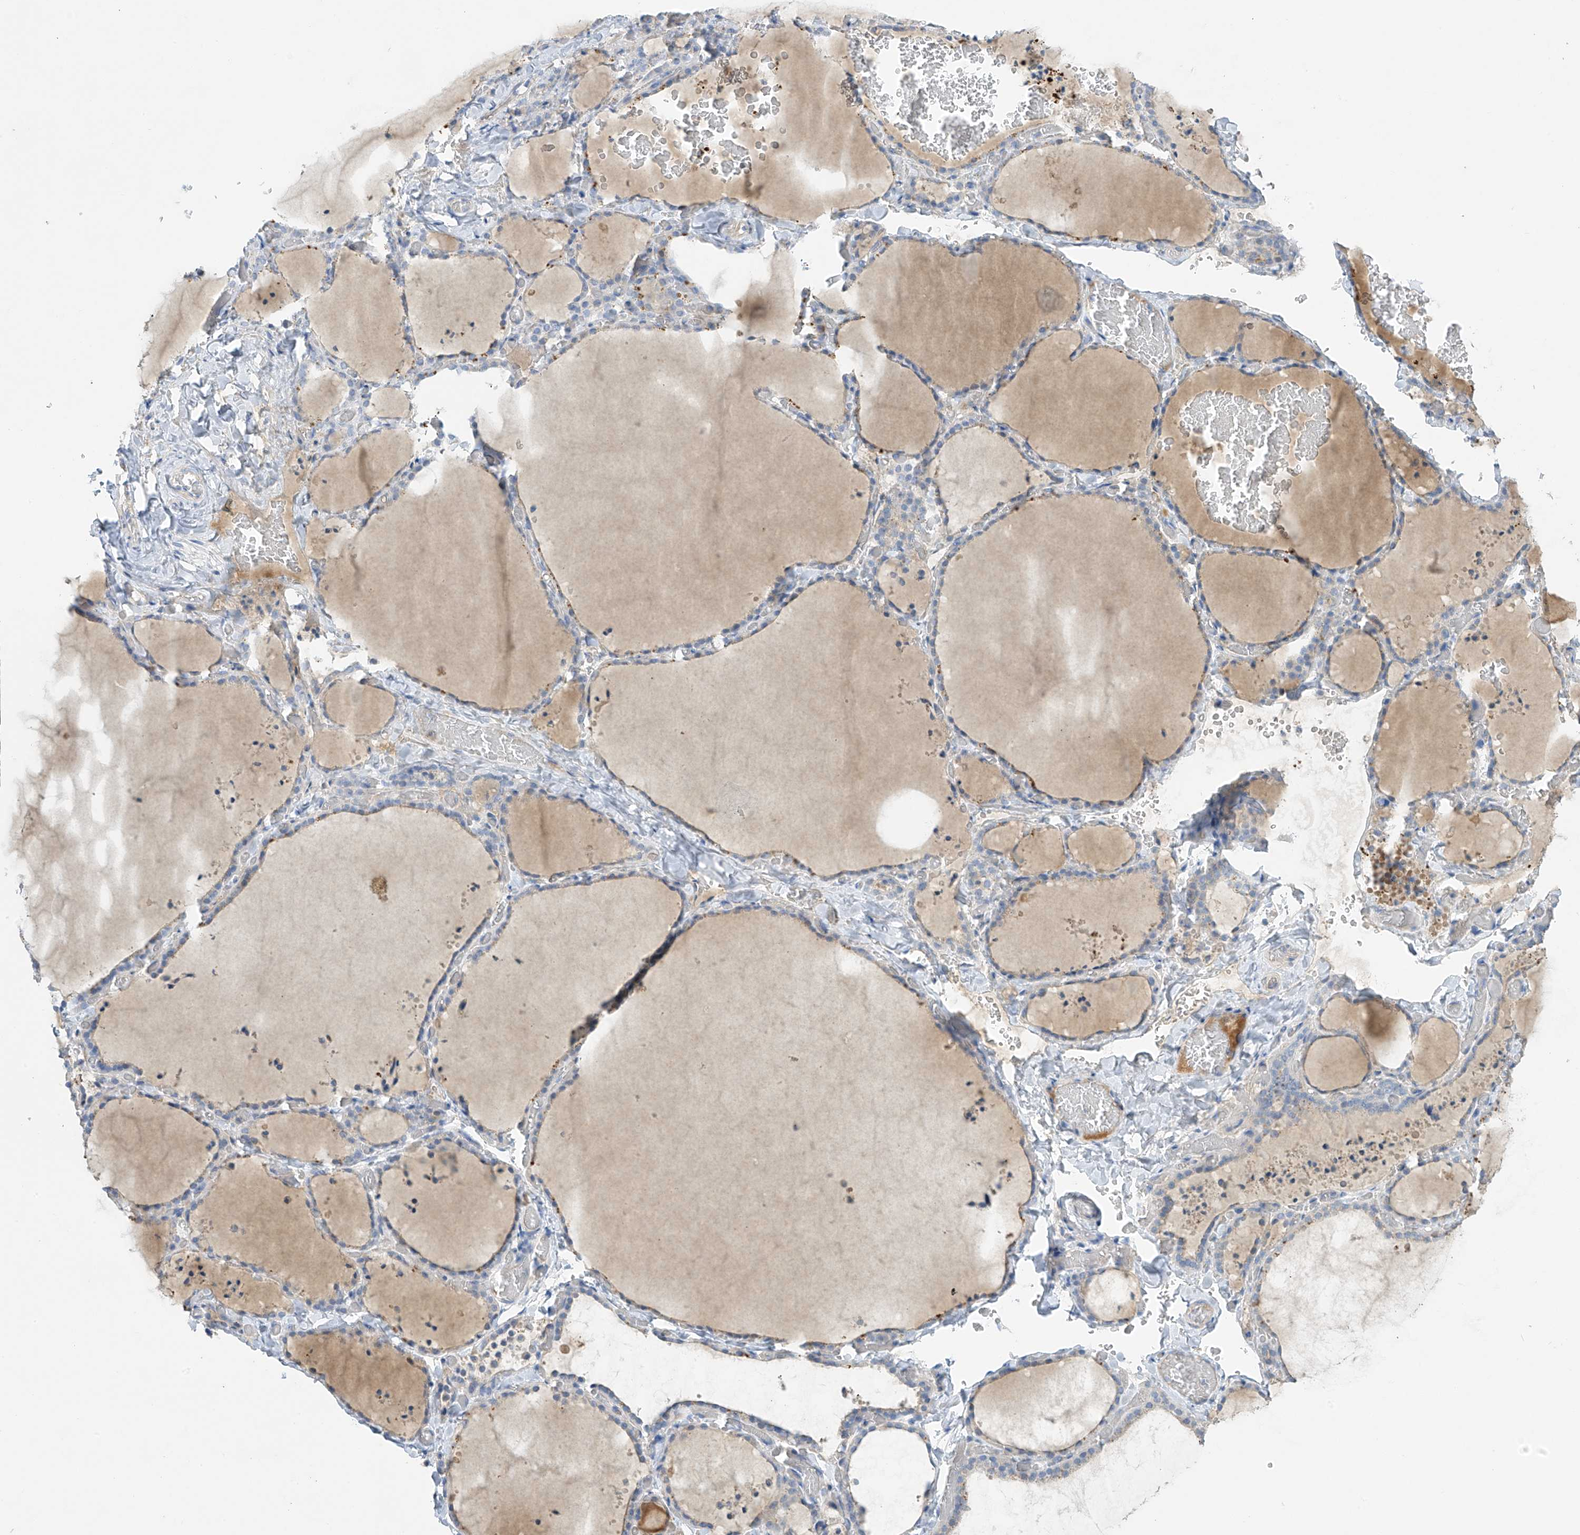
{"staining": {"intensity": "weak", "quantity": "<25%", "location": "cytoplasmic/membranous"}, "tissue": "thyroid gland", "cell_type": "Glandular cells", "image_type": "normal", "snomed": [{"axis": "morphology", "description": "Normal tissue, NOS"}, {"axis": "topography", "description": "Thyroid gland"}], "caption": "Glandular cells show no significant protein expression in normal thyroid gland. (Stains: DAB (3,3'-diaminobenzidine) IHC with hematoxylin counter stain, Microscopy: brightfield microscopy at high magnification).", "gene": "PRSS12", "patient": {"sex": "female", "age": 22}}